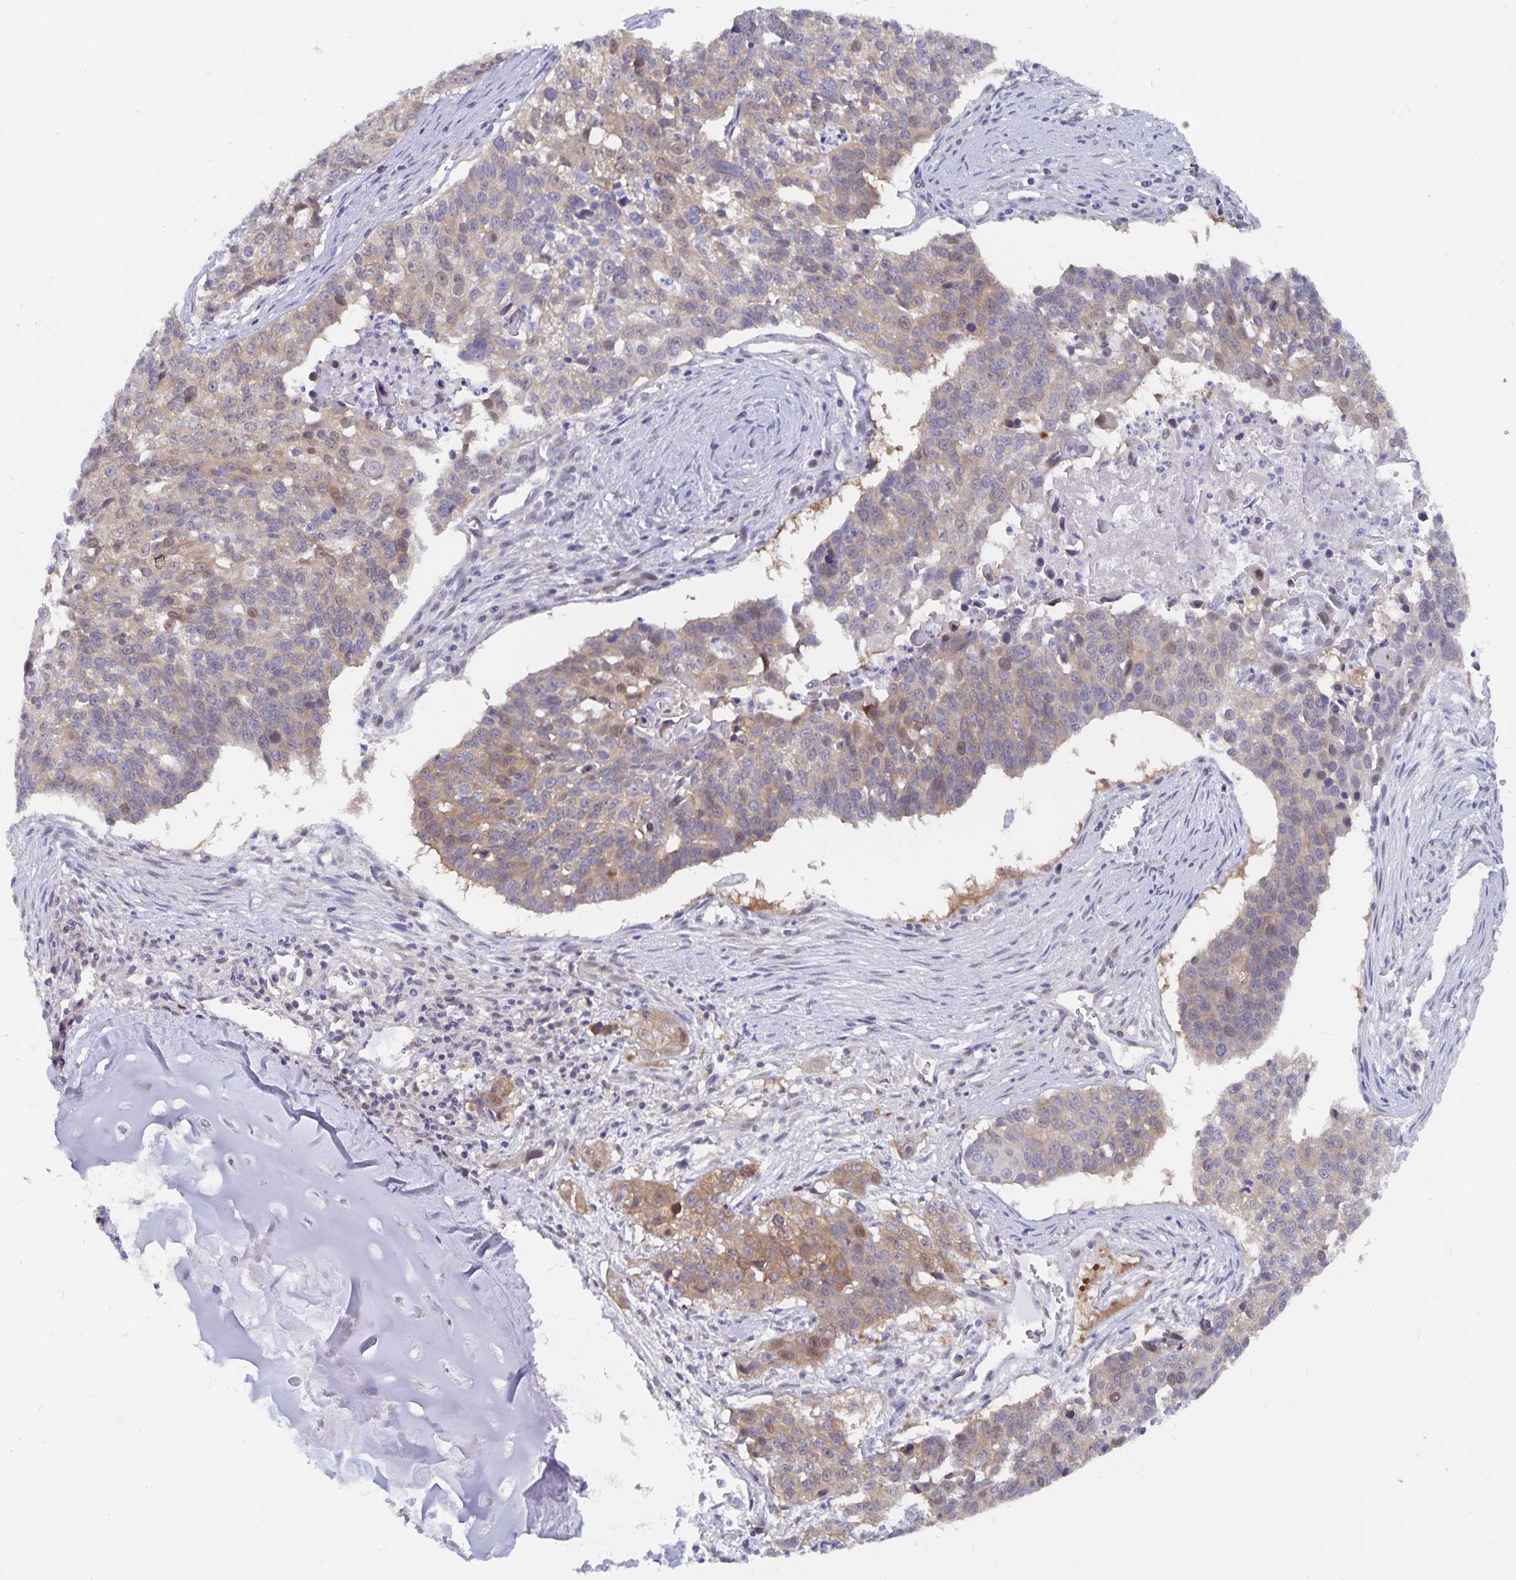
{"staining": {"intensity": "moderate", "quantity": "25%-75%", "location": "cytoplasmic/membranous,nuclear"}, "tissue": "lung cancer", "cell_type": "Tumor cells", "image_type": "cancer", "snomed": [{"axis": "morphology", "description": "Squamous cell carcinoma, NOS"}, {"axis": "morphology", "description": "Squamous cell carcinoma, metastatic, NOS"}, {"axis": "topography", "description": "Lung"}, {"axis": "topography", "description": "Pleura, NOS"}], "caption": "An immunohistochemistry micrograph of tumor tissue is shown. Protein staining in brown shows moderate cytoplasmic/membranous and nuclear positivity in lung cancer within tumor cells.", "gene": "BAG6", "patient": {"sex": "male", "age": 72}}